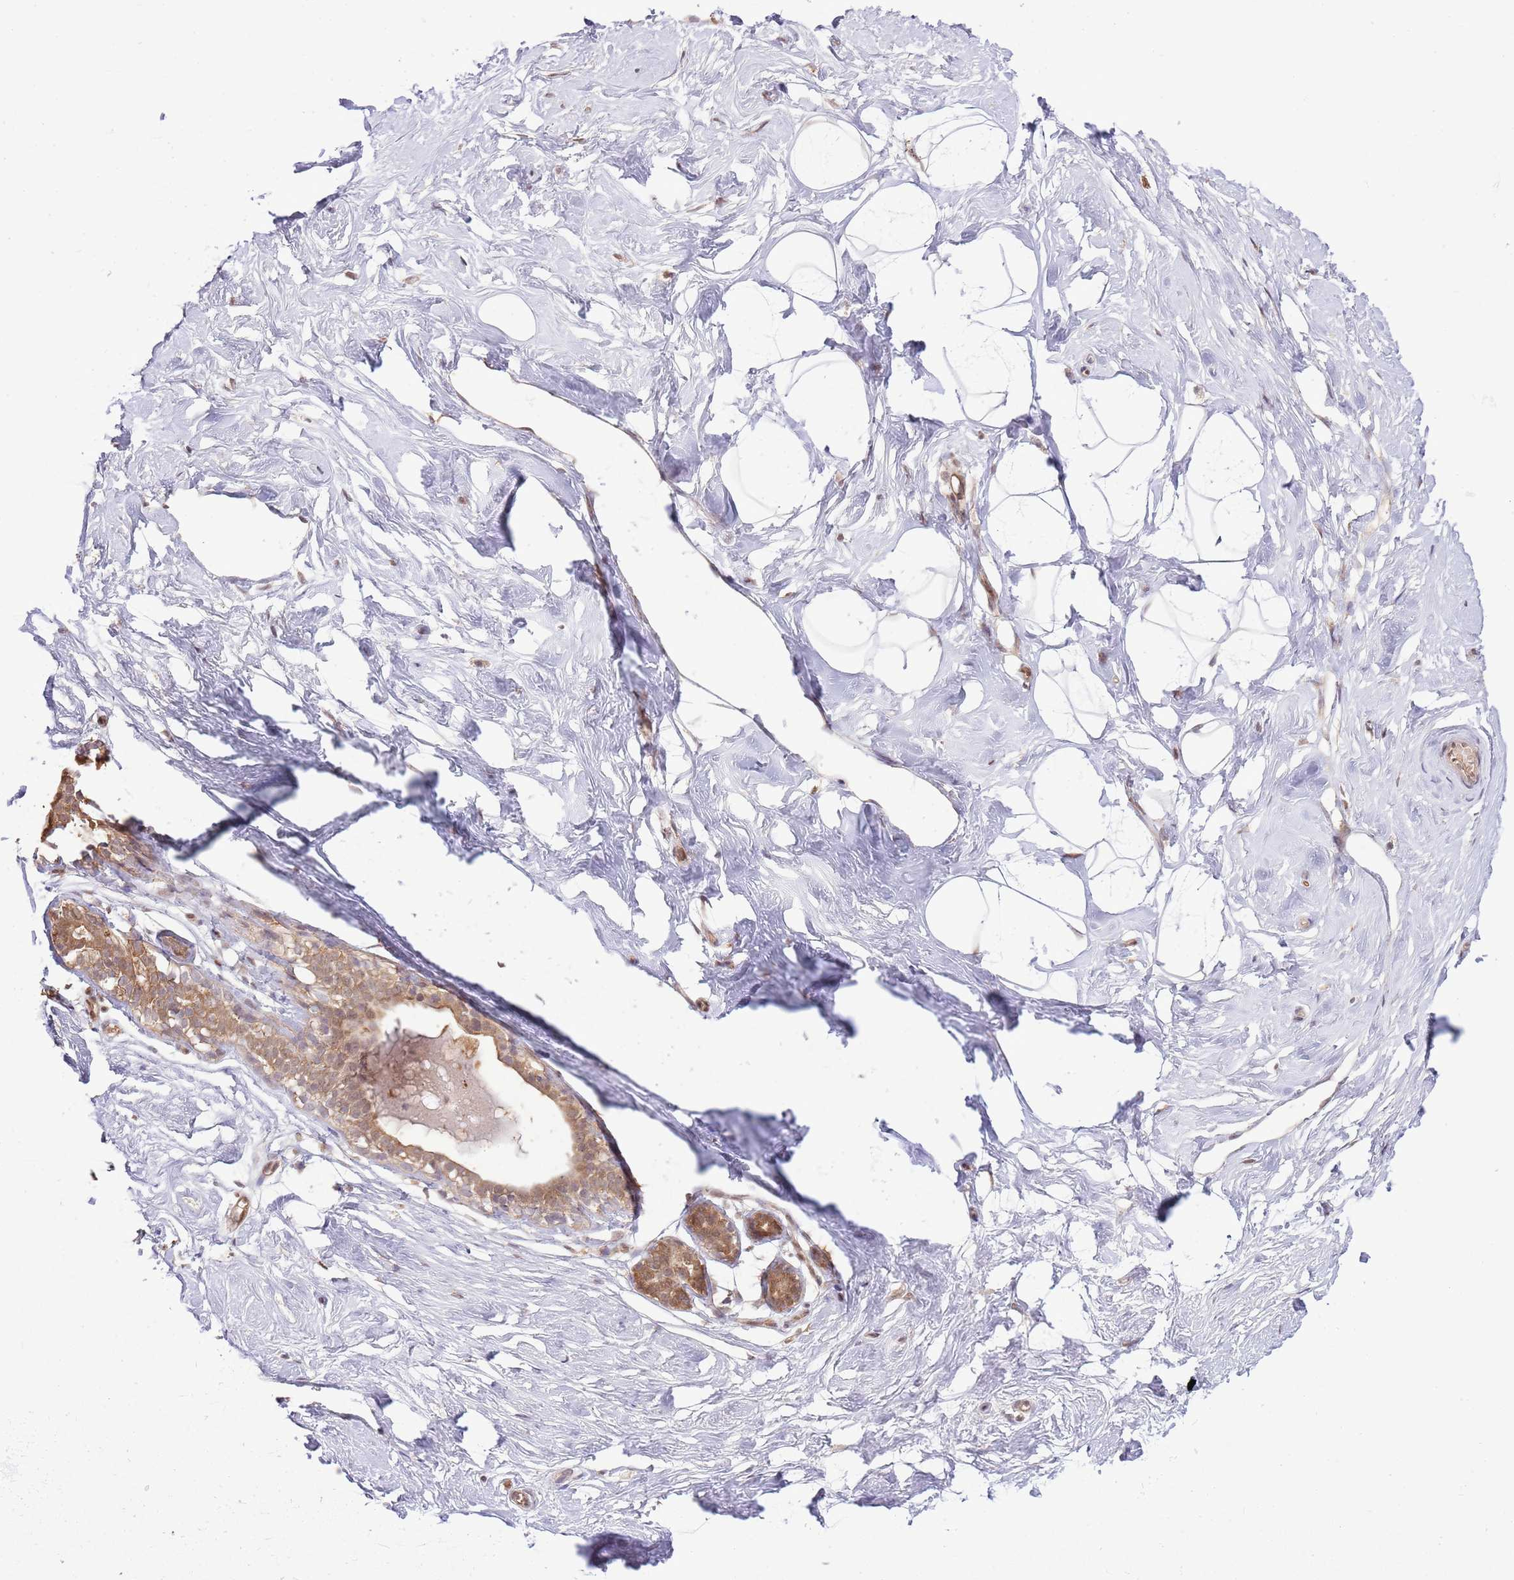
{"staining": {"intensity": "negative", "quantity": "none", "location": "none"}, "tissue": "breast", "cell_type": "Adipocytes", "image_type": "normal", "snomed": [{"axis": "morphology", "description": "Normal tissue, NOS"}, {"axis": "morphology", "description": "Adenoma, NOS"}, {"axis": "topography", "description": "Breast"}], "caption": "Immunohistochemistry of normal human breast exhibits no expression in adipocytes. (DAB (3,3'-diaminobenzidine) immunohistochemistry (IHC), high magnification).", "gene": "AMIGO1", "patient": {"sex": "female", "age": 23}}